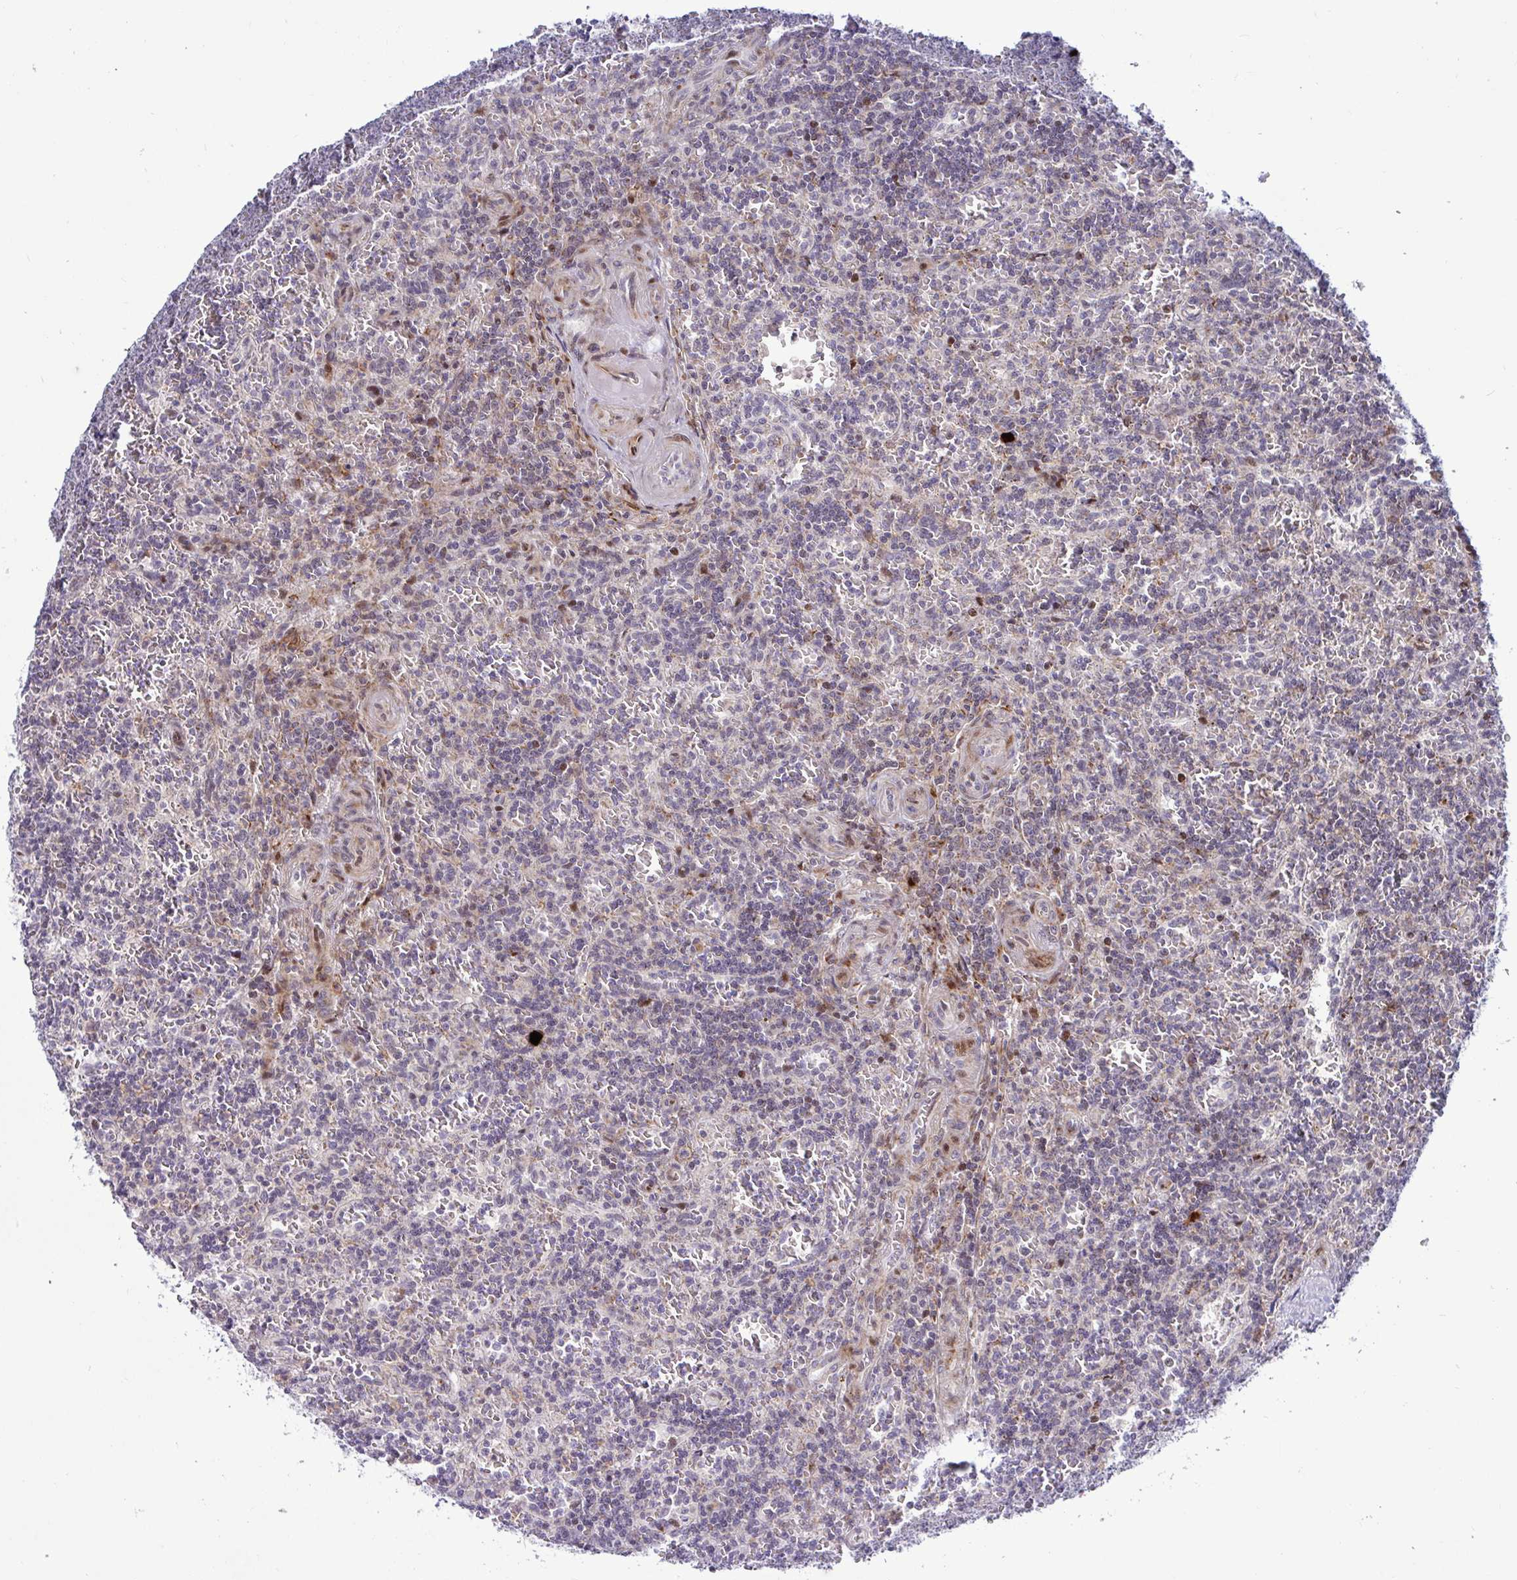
{"staining": {"intensity": "weak", "quantity": "<25%", "location": "nuclear"}, "tissue": "lymphoma", "cell_type": "Tumor cells", "image_type": "cancer", "snomed": [{"axis": "morphology", "description": "Malignant lymphoma, non-Hodgkin's type, Low grade"}, {"axis": "topography", "description": "Spleen"}], "caption": "This histopathology image is of malignant lymphoma, non-Hodgkin's type (low-grade) stained with immunohistochemistry (IHC) to label a protein in brown with the nuclei are counter-stained blue. There is no staining in tumor cells.", "gene": "DZIP1", "patient": {"sex": "male", "age": 73}}